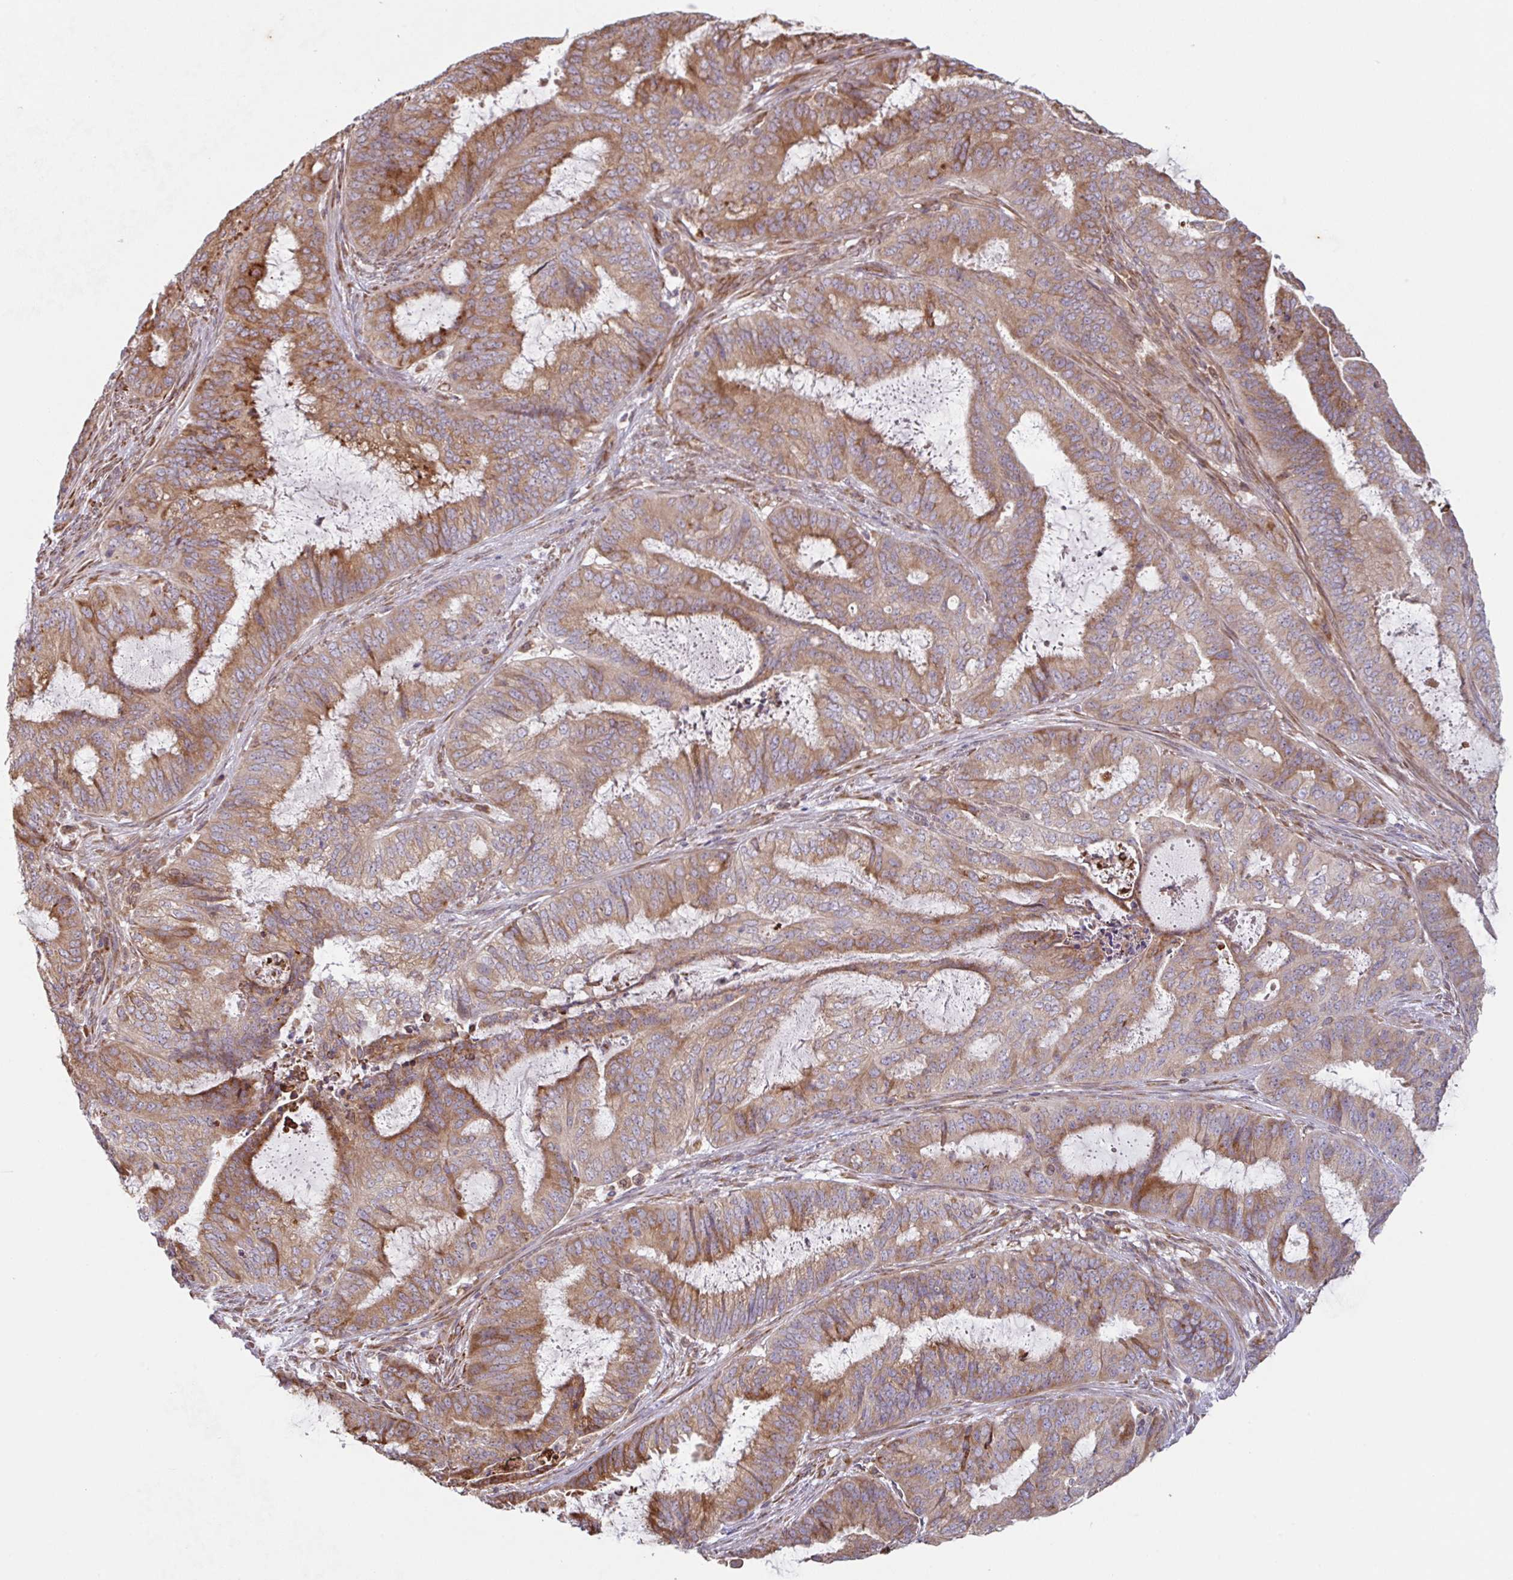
{"staining": {"intensity": "strong", "quantity": ">75%", "location": "cytoplasmic/membranous"}, "tissue": "endometrial cancer", "cell_type": "Tumor cells", "image_type": "cancer", "snomed": [{"axis": "morphology", "description": "Adenocarcinoma, NOS"}, {"axis": "topography", "description": "Endometrium"}], "caption": "IHC photomicrograph of human endometrial cancer (adenocarcinoma) stained for a protein (brown), which displays high levels of strong cytoplasmic/membranous staining in approximately >75% of tumor cells.", "gene": "RIT1", "patient": {"sex": "female", "age": 51}}